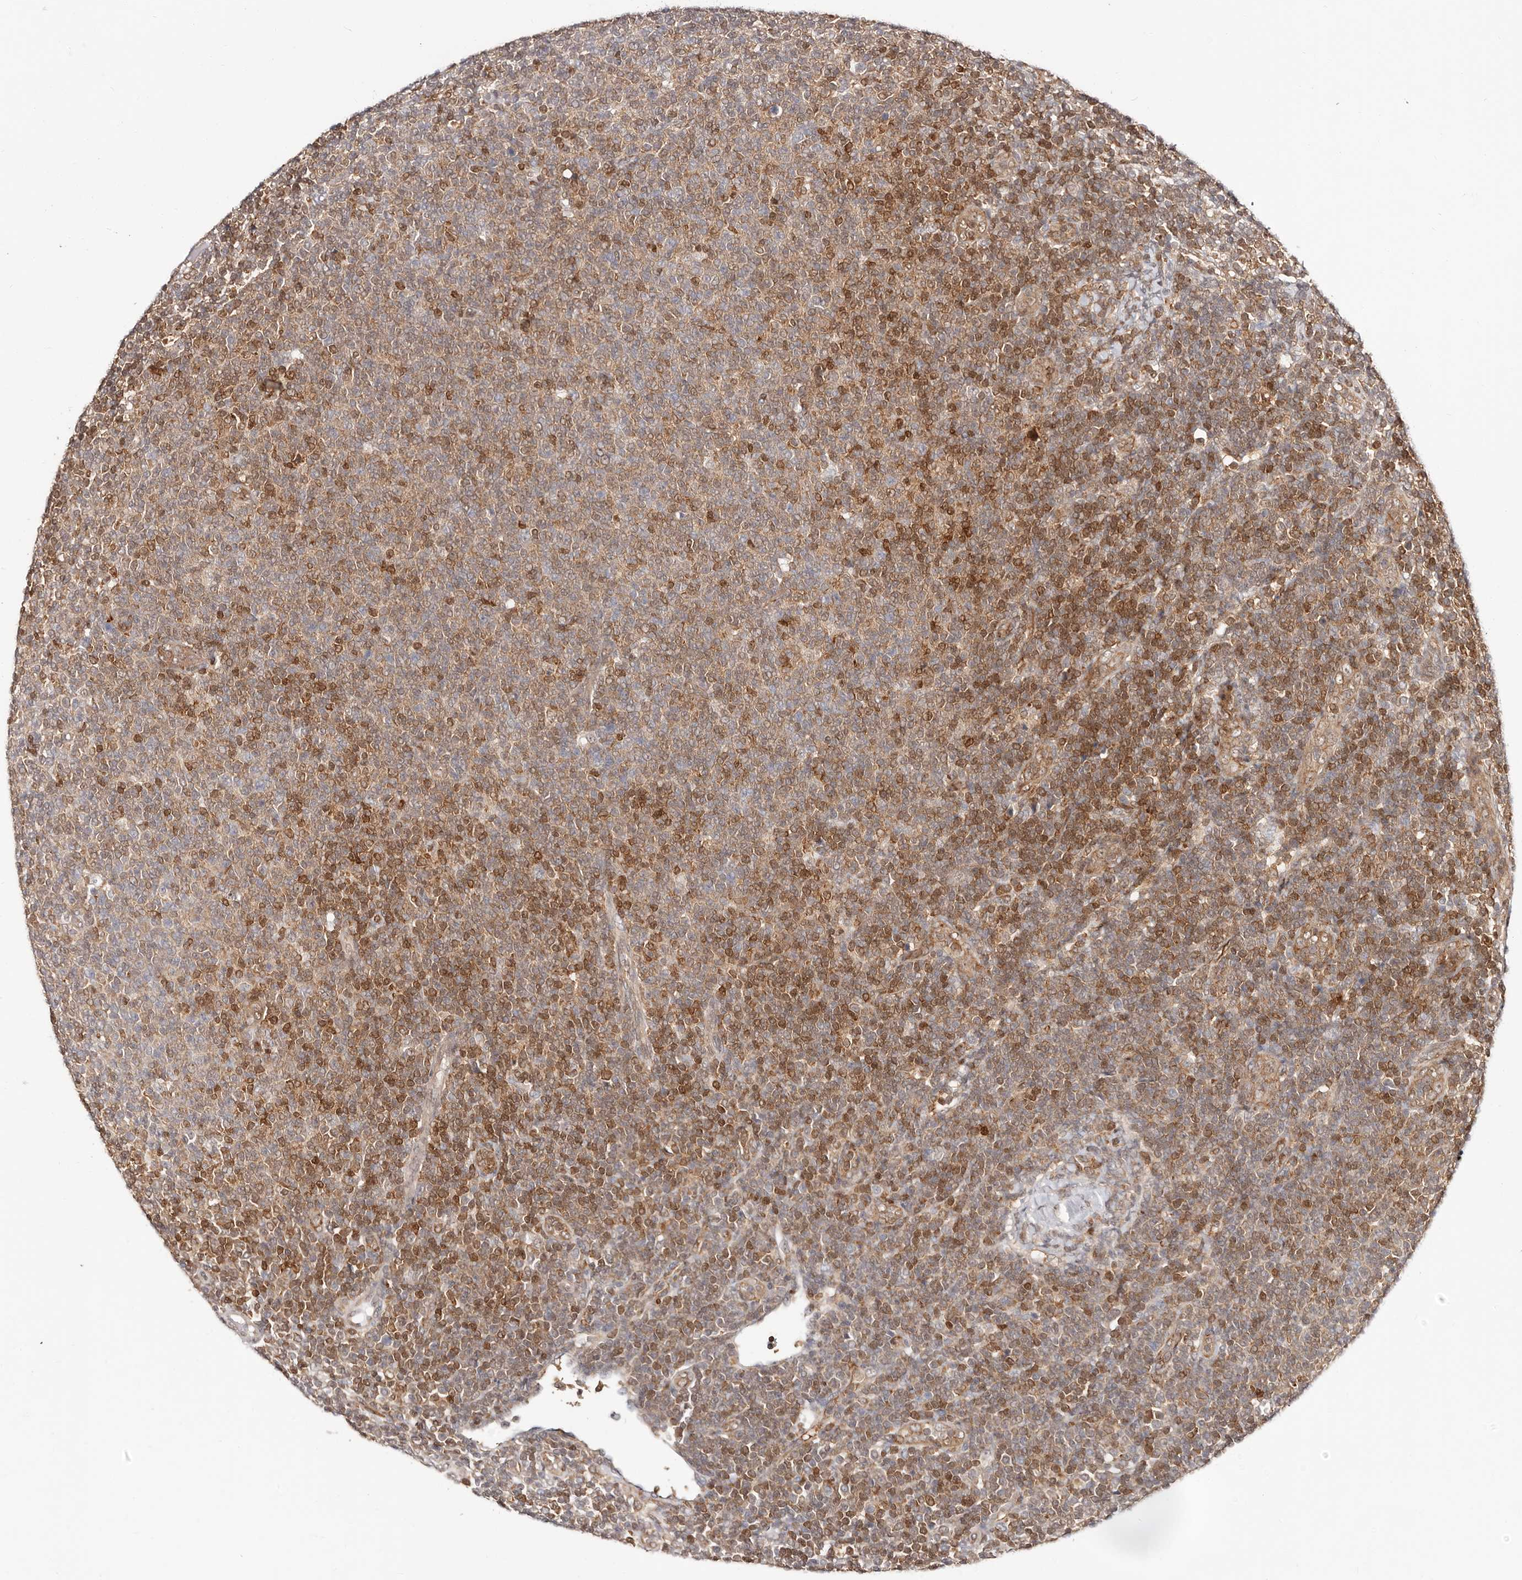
{"staining": {"intensity": "moderate", "quantity": "<25%", "location": "cytoplasmic/membranous"}, "tissue": "lymphoma", "cell_type": "Tumor cells", "image_type": "cancer", "snomed": [{"axis": "morphology", "description": "Malignant lymphoma, non-Hodgkin's type, Low grade"}, {"axis": "topography", "description": "Lymph node"}], "caption": "Protein expression analysis of low-grade malignant lymphoma, non-Hodgkin's type exhibits moderate cytoplasmic/membranous staining in about <25% of tumor cells.", "gene": "STAT5A", "patient": {"sex": "male", "age": 66}}